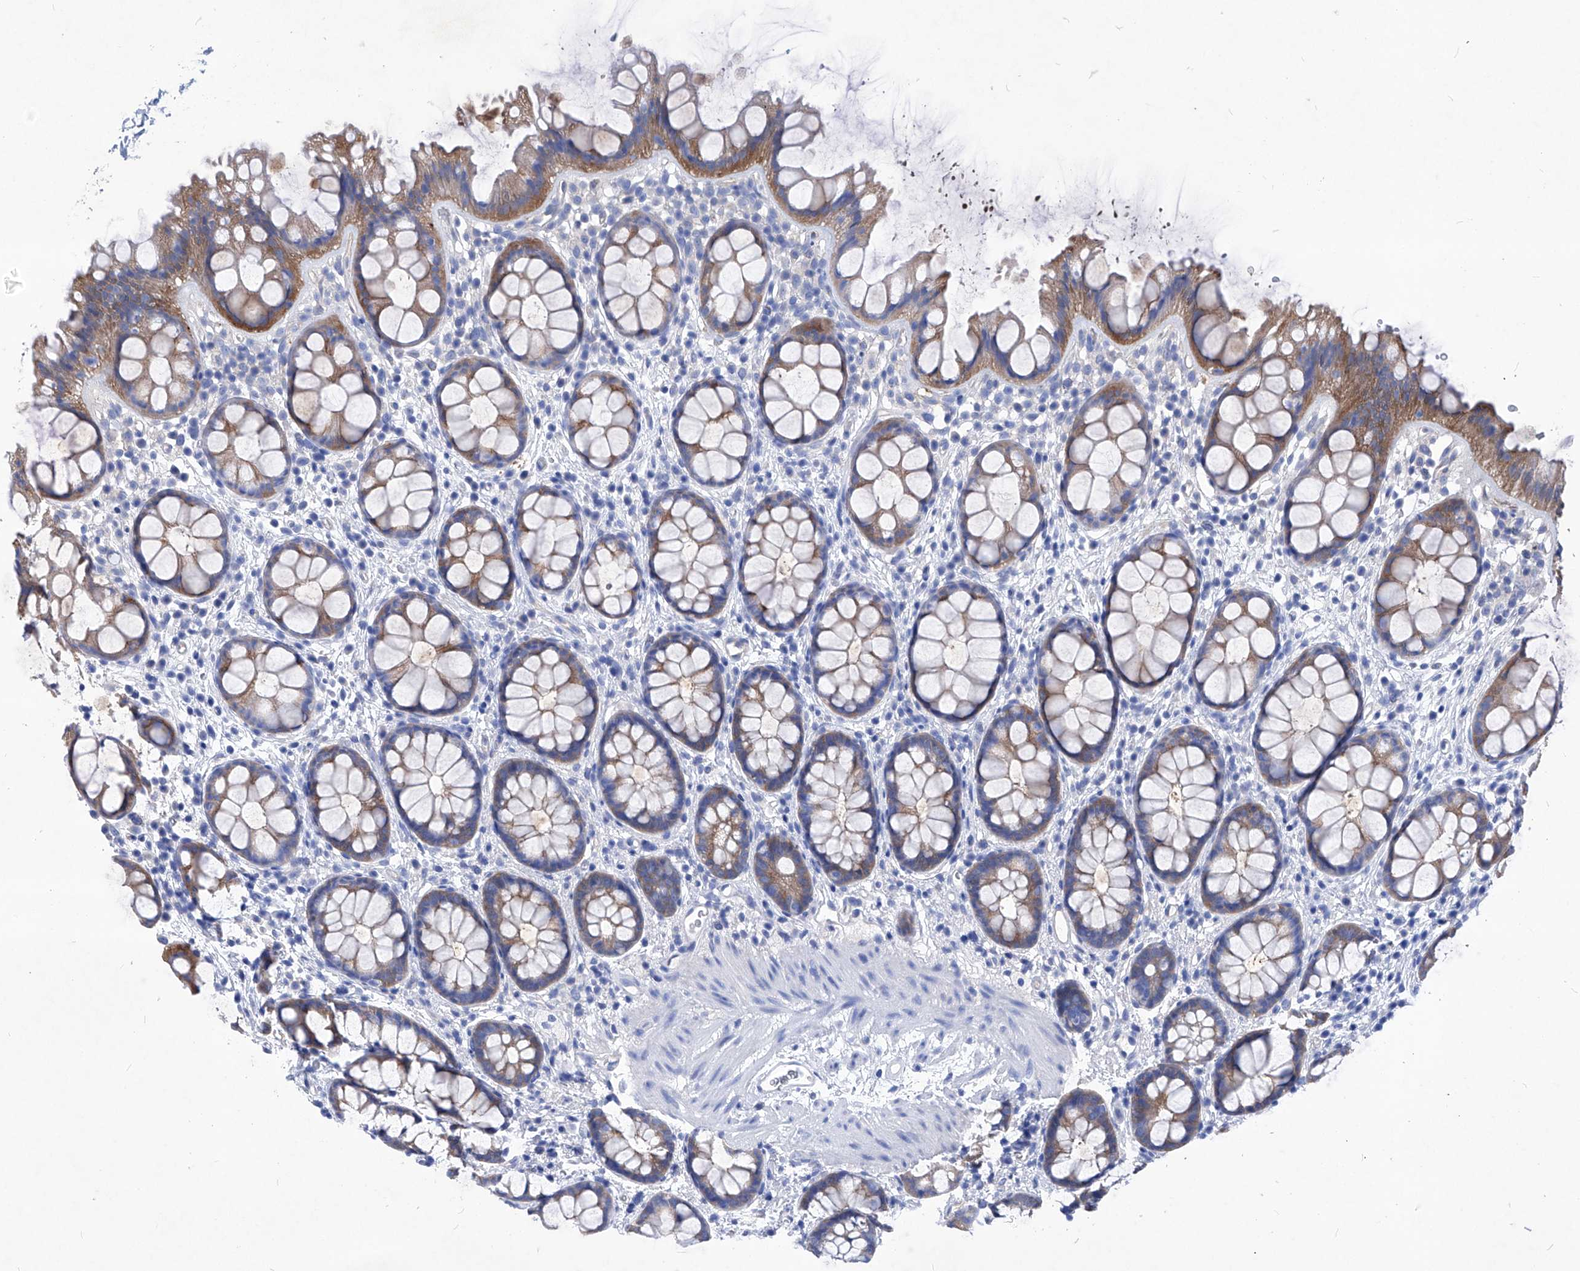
{"staining": {"intensity": "moderate", "quantity": ">75%", "location": "cytoplasmic/membranous"}, "tissue": "rectum", "cell_type": "Glandular cells", "image_type": "normal", "snomed": [{"axis": "morphology", "description": "Normal tissue, NOS"}, {"axis": "topography", "description": "Rectum"}], "caption": "An image of rectum stained for a protein reveals moderate cytoplasmic/membranous brown staining in glandular cells. The protein of interest is shown in brown color, while the nuclei are stained blue.", "gene": "XPNPEP1", "patient": {"sex": "female", "age": 65}}